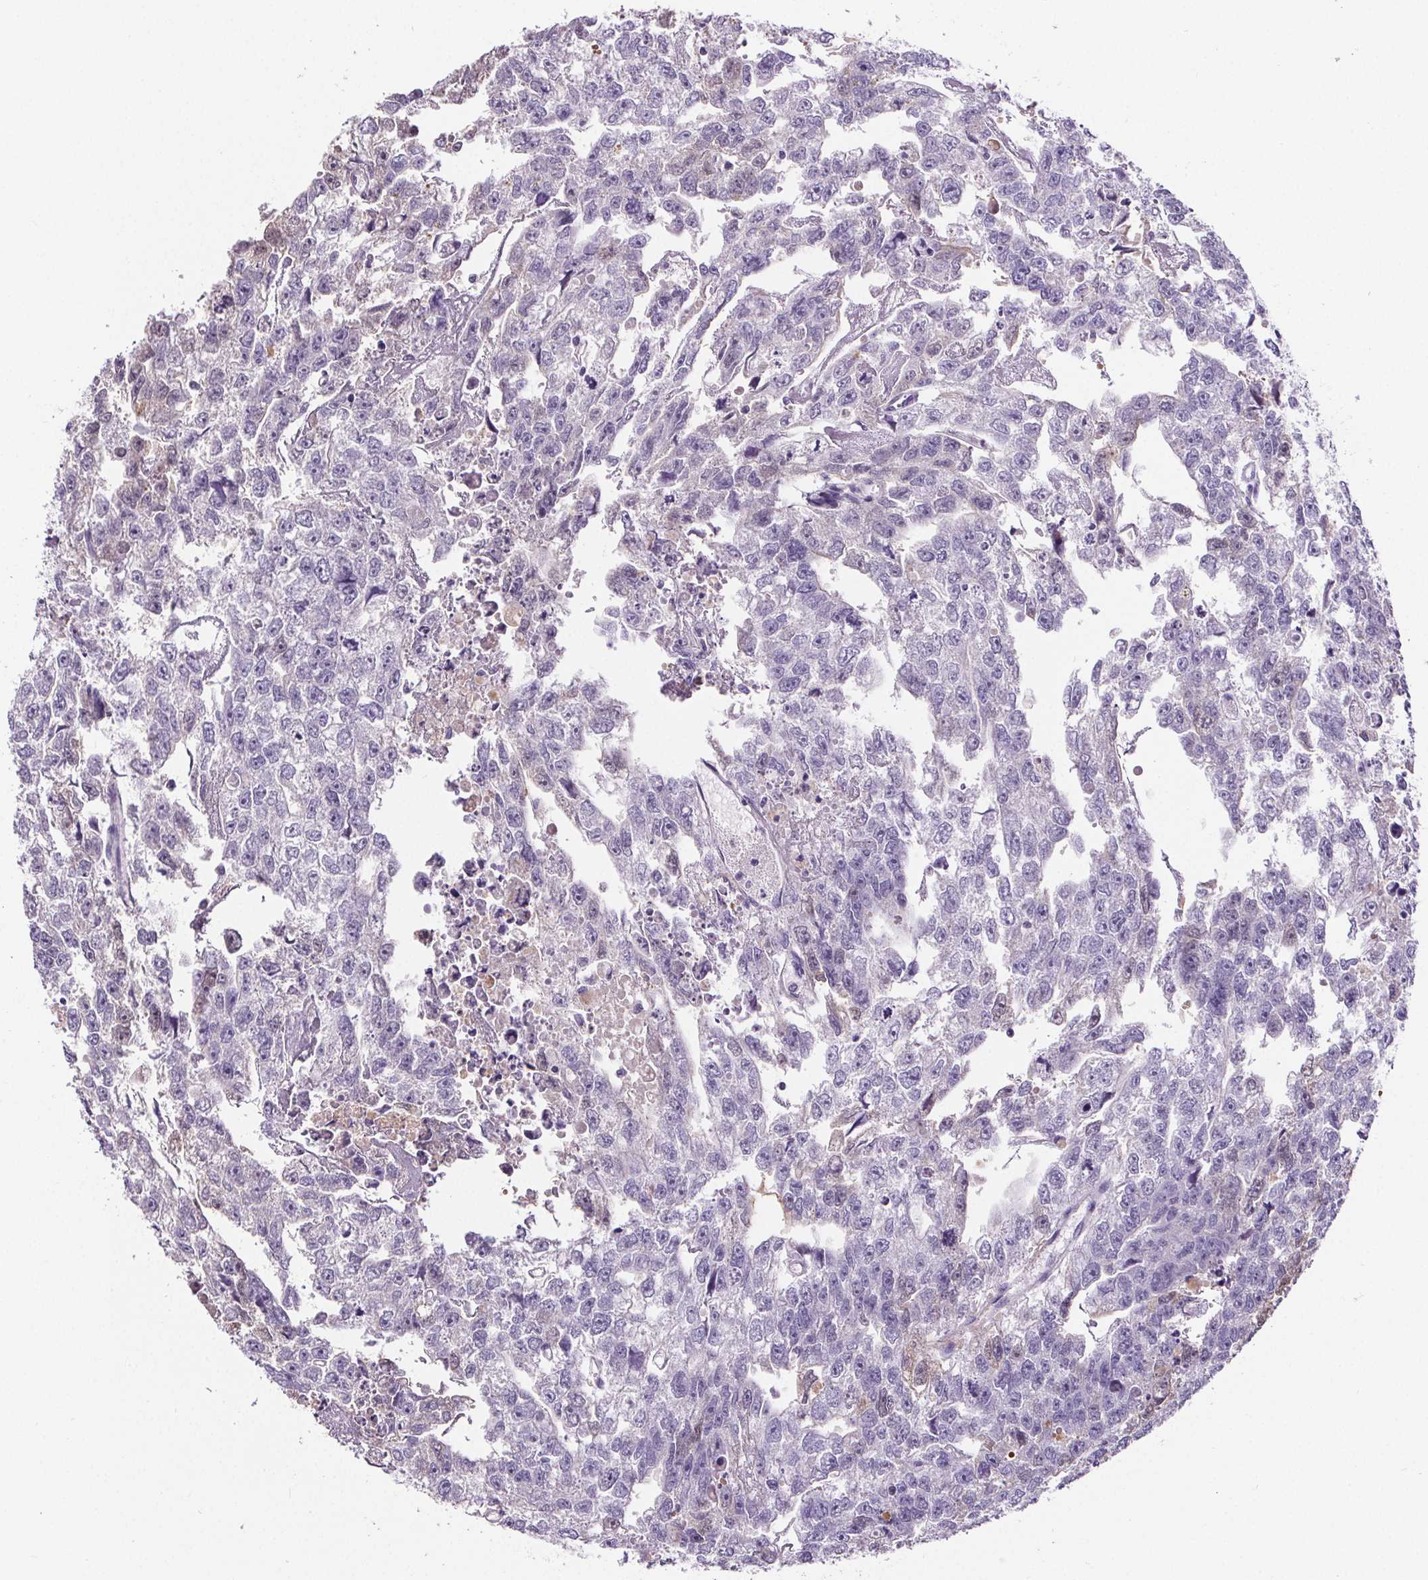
{"staining": {"intensity": "negative", "quantity": "none", "location": "none"}, "tissue": "testis cancer", "cell_type": "Tumor cells", "image_type": "cancer", "snomed": [{"axis": "morphology", "description": "Carcinoma, Embryonal, NOS"}, {"axis": "morphology", "description": "Teratoma, malignant, NOS"}, {"axis": "topography", "description": "Testis"}], "caption": "Tumor cells are negative for brown protein staining in testis cancer.", "gene": "CD5L", "patient": {"sex": "male", "age": 44}}